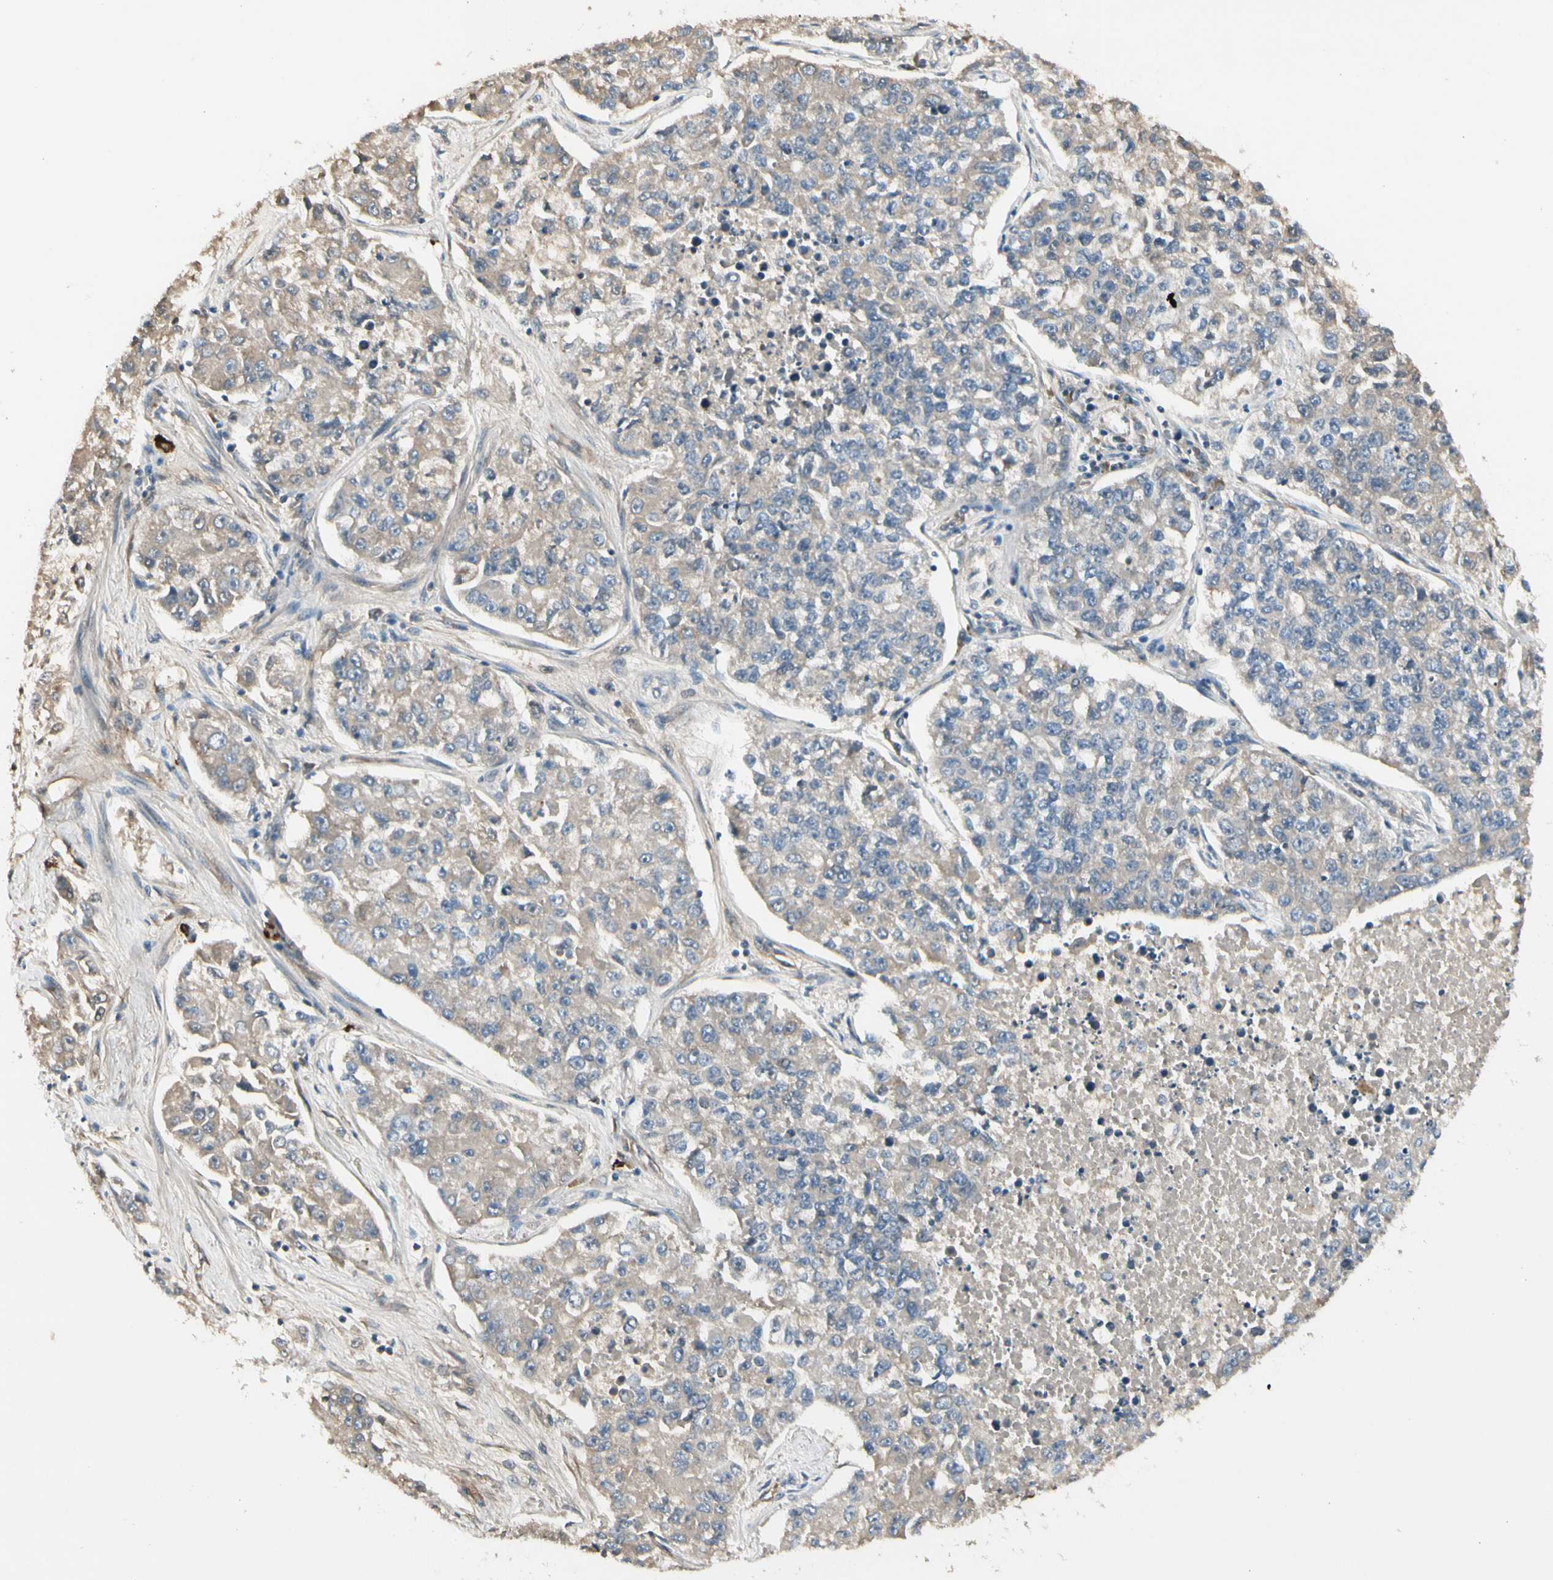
{"staining": {"intensity": "weak", "quantity": ">75%", "location": "cytoplasmic/membranous"}, "tissue": "lung cancer", "cell_type": "Tumor cells", "image_type": "cancer", "snomed": [{"axis": "morphology", "description": "Adenocarcinoma, NOS"}, {"axis": "topography", "description": "Lung"}], "caption": "An immunohistochemistry (IHC) image of tumor tissue is shown. Protein staining in brown highlights weak cytoplasmic/membranous positivity in lung cancer (adenocarcinoma) within tumor cells.", "gene": "ATG4C", "patient": {"sex": "male", "age": 49}}